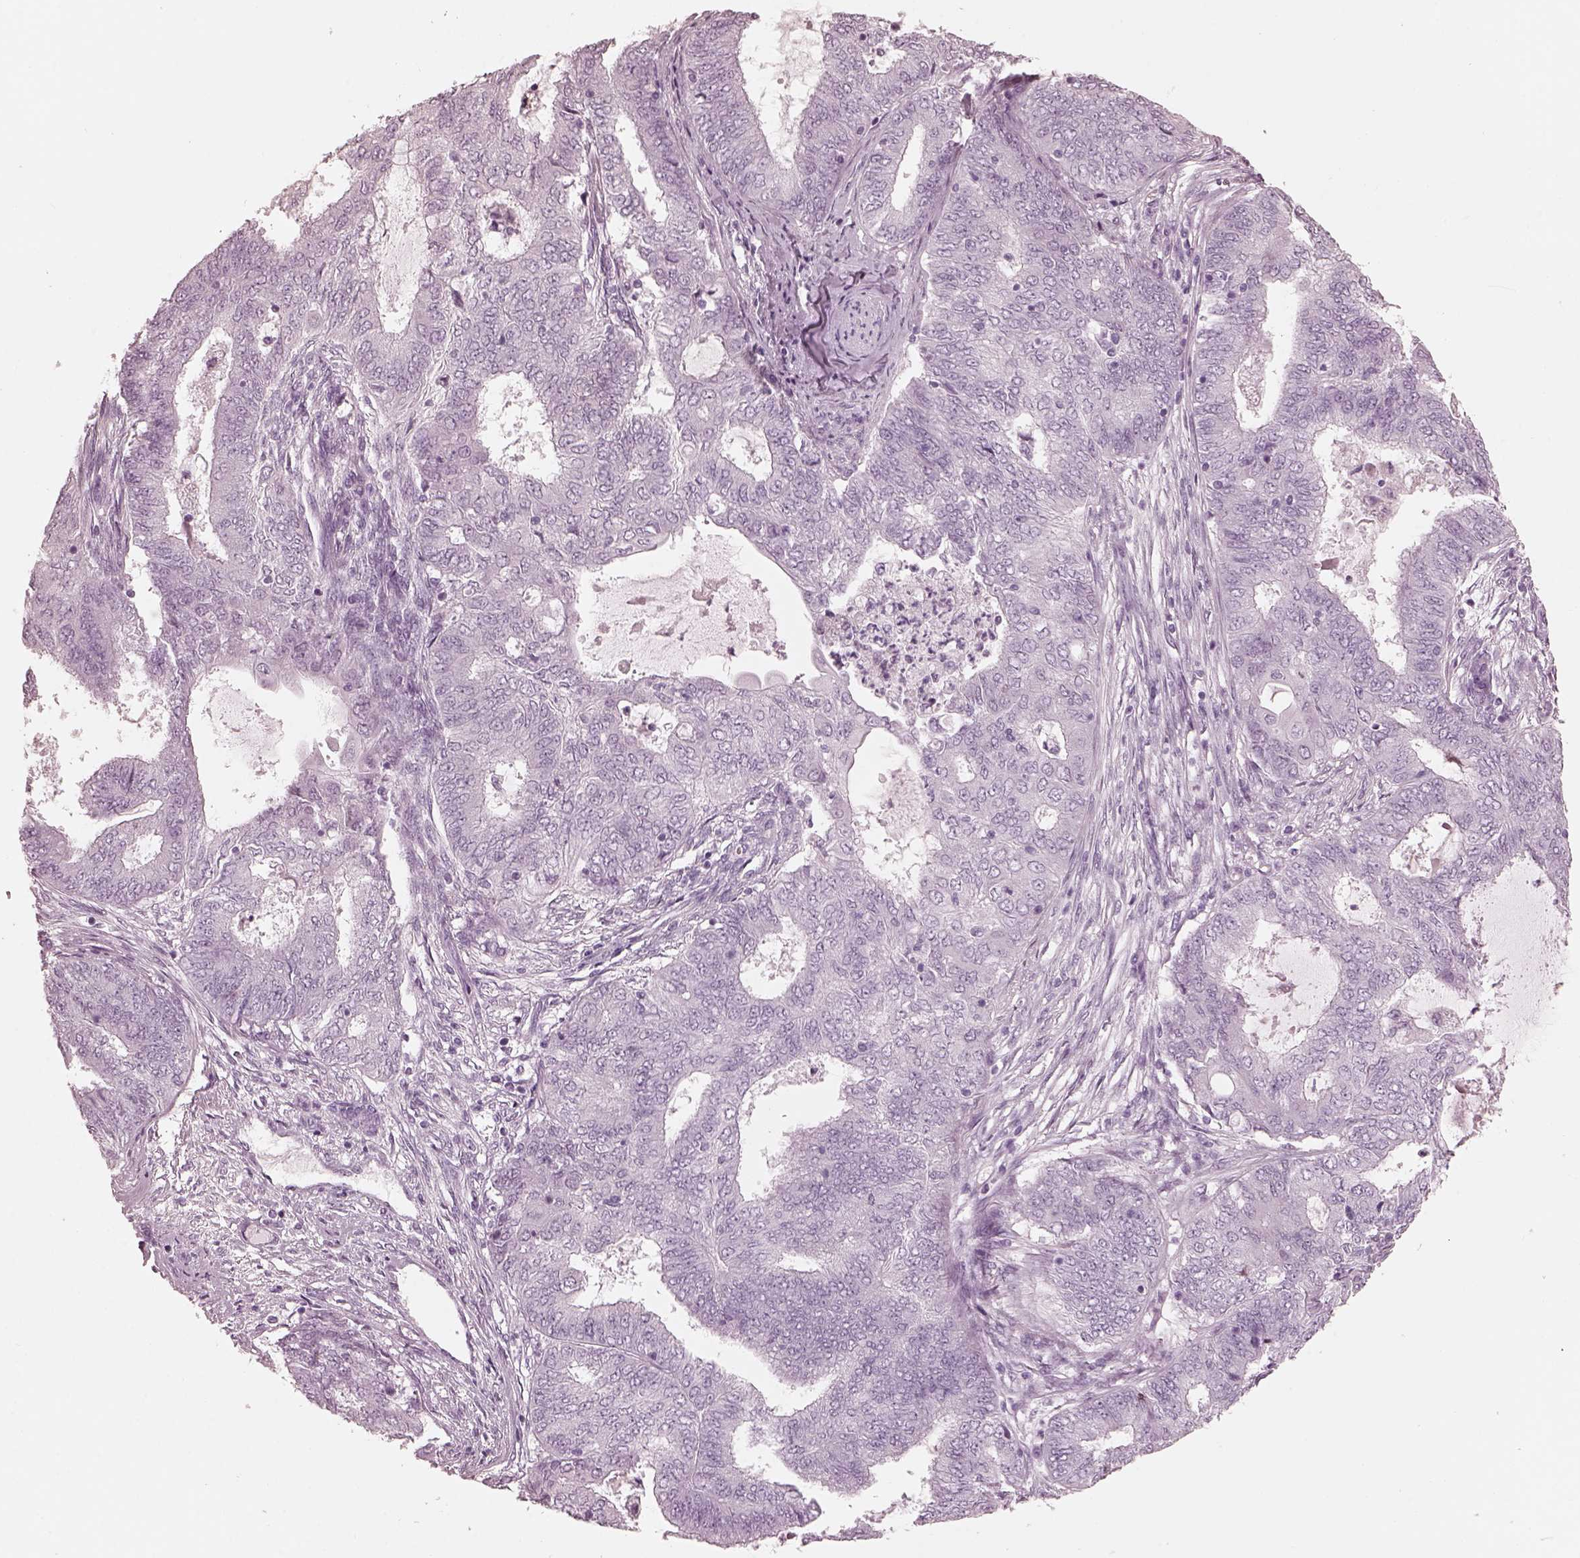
{"staining": {"intensity": "negative", "quantity": "none", "location": "none"}, "tissue": "endometrial cancer", "cell_type": "Tumor cells", "image_type": "cancer", "snomed": [{"axis": "morphology", "description": "Adenocarcinoma, NOS"}, {"axis": "topography", "description": "Endometrium"}], "caption": "DAB (3,3'-diaminobenzidine) immunohistochemical staining of endometrial cancer (adenocarcinoma) demonstrates no significant staining in tumor cells. (Stains: DAB (3,3'-diaminobenzidine) IHC with hematoxylin counter stain, Microscopy: brightfield microscopy at high magnification).", "gene": "FABP9", "patient": {"sex": "female", "age": 62}}